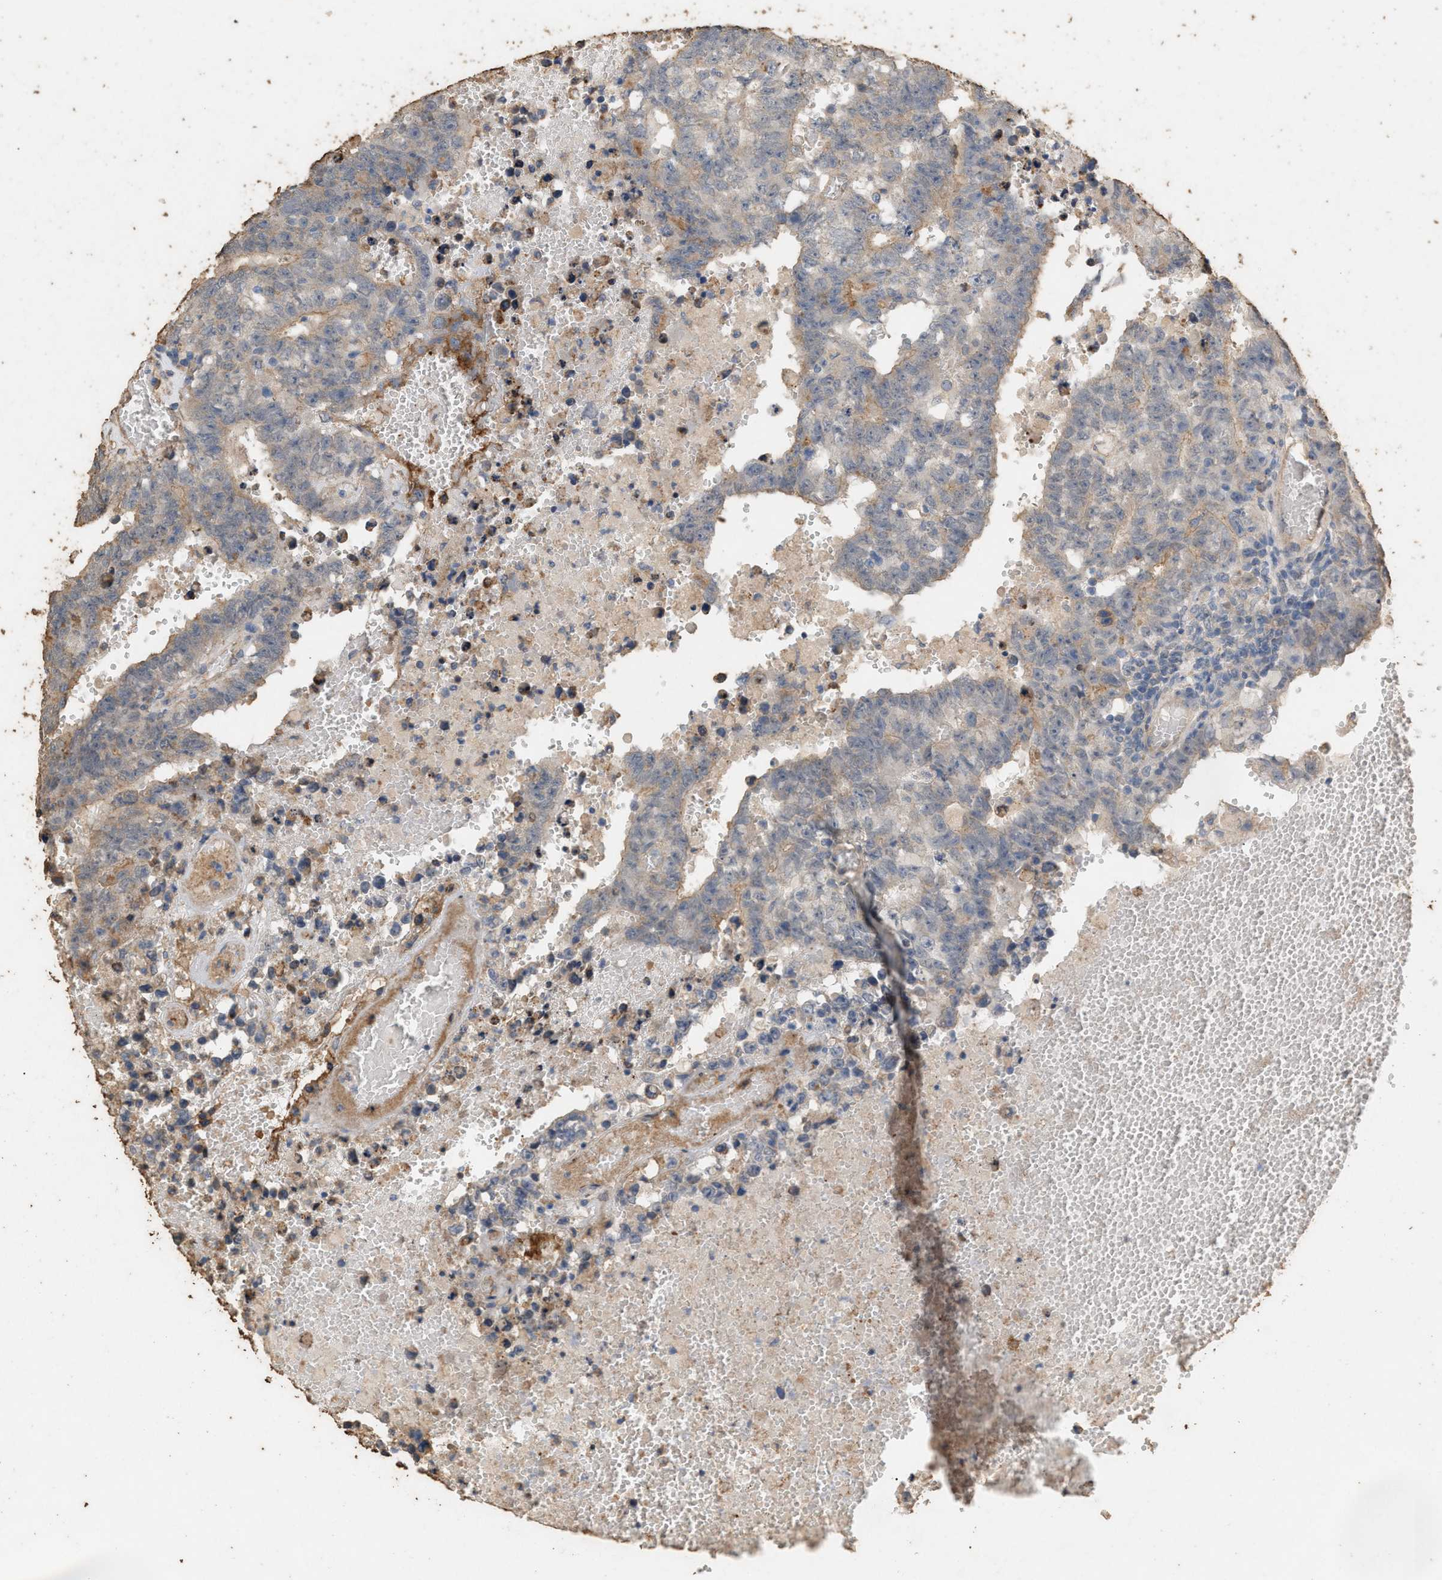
{"staining": {"intensity": "weak", "quantity": "<25%", "location": "cytoplasmic/membranous"}, "tissue": "testis cancer", "cell_type": "Tumor cells", "image_type": "cancer", "snomed": [{"axis": "morphology", "description": "Carcinoma, Embryonal, NOS"}, {"axis": "topography", "description": "Testis"}], "caption": "Tumor cells show no significant positivity in testis embryonal carcinoma.", "gene": "DCAF7", "patient": {"sex": "male", "age": 25}}